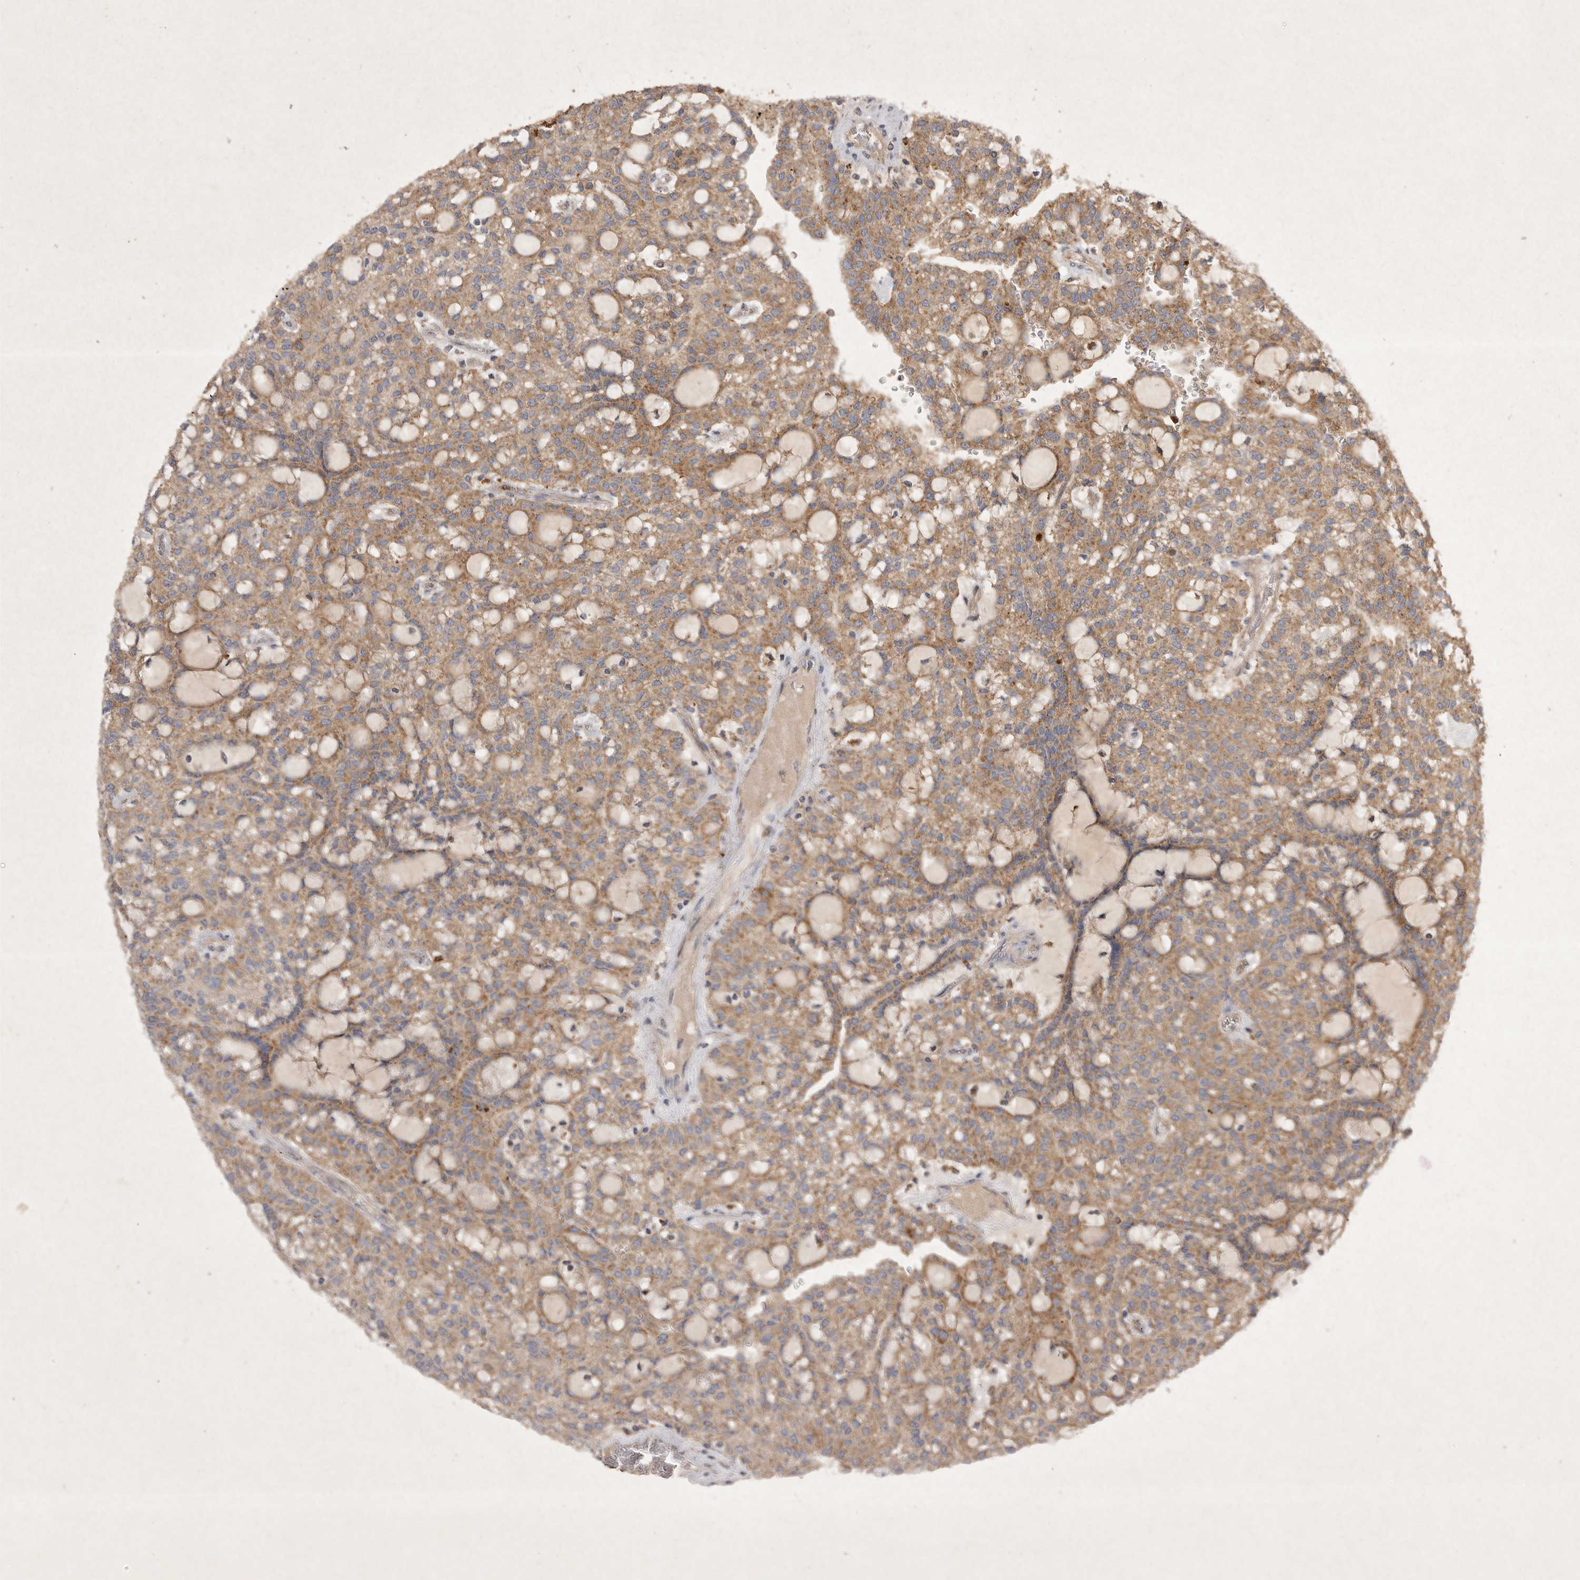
{"staining": {"intensity": "moderate", "quantity": ">75%", "location": "cytoplasmic/membranous"}, "tissue": "renal cancer", "cell_type": "Tumor cells", "image_type": "cancer", "snomed": [{"axis": "morphology", "description": "Adenocarcinoma, NOS"}, {"axis": "topography", "description": "Kidney"}], "caption": "This image displays immunohistochemistry staining of human renal cancer, with medium moderate cytoplasmic/membranous positivity in approximately >75% of tumor cells.", "gene": "MRPL41", "patient": {"sex": "male", "age": 63}}